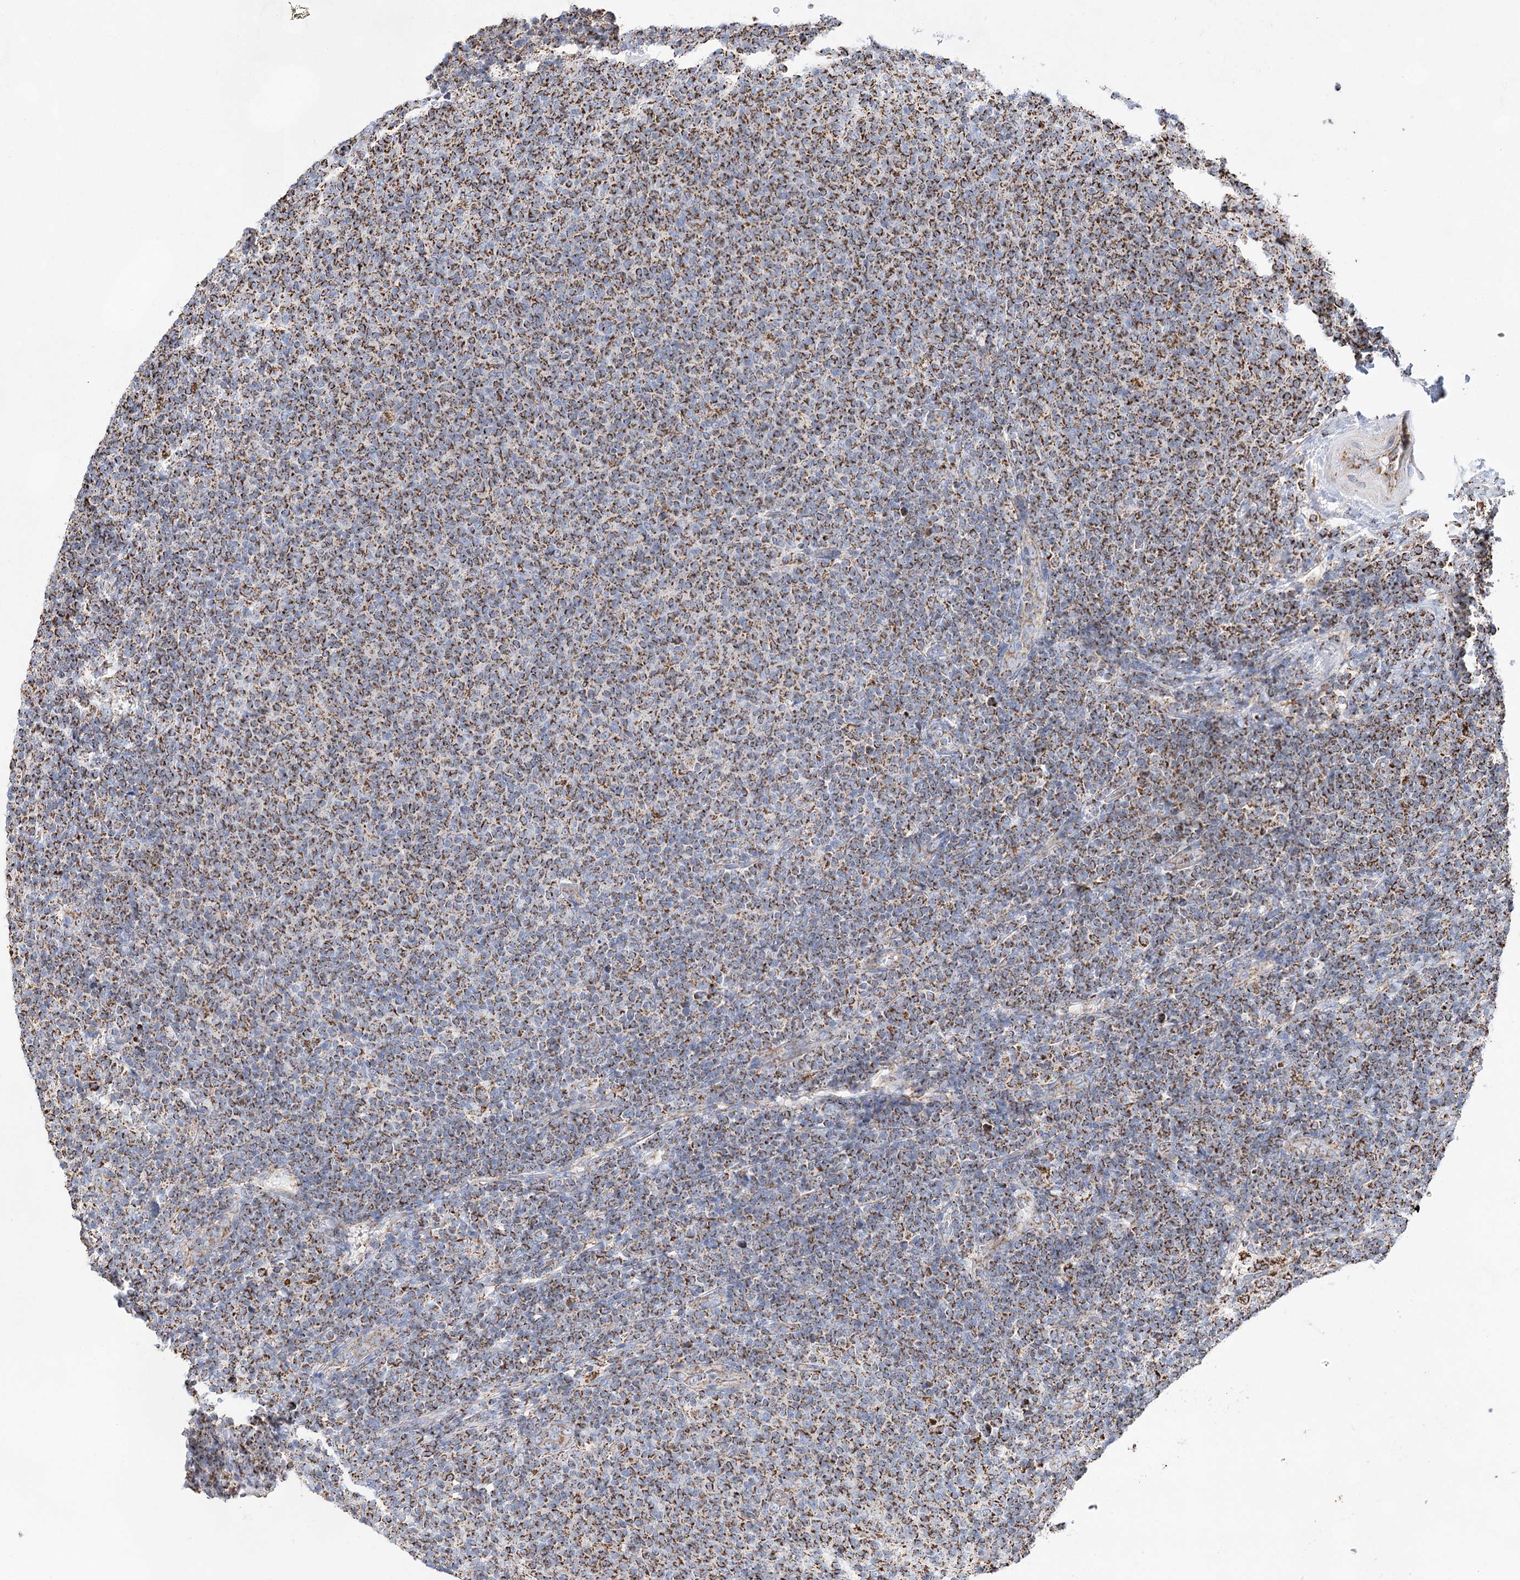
{"staining": {"intensity": "strong", "quantity": "25%-75%", "location": "cytoplasmic/membranous"}, "tissue": "lymphoma", "cell_type": "Tumor cells", "image_type": "cancer", "snomed": [{"axis": "morphology", "description": "Malignant lymphoma, non-Hodgkin's type, Low grade"}, {"axis": "topography", "description": "Lymph node"}], "caption": "A high-resolution micrograph shows IHC staining of malignant lymphoma, non-Hodgkin's type (low-grade), which displays strong cytoplasmic/membranous staining in approximately 25%-75% of tumor cells.", "gene": "NADK2", "patient": {"sex": "male", "age": 66}}